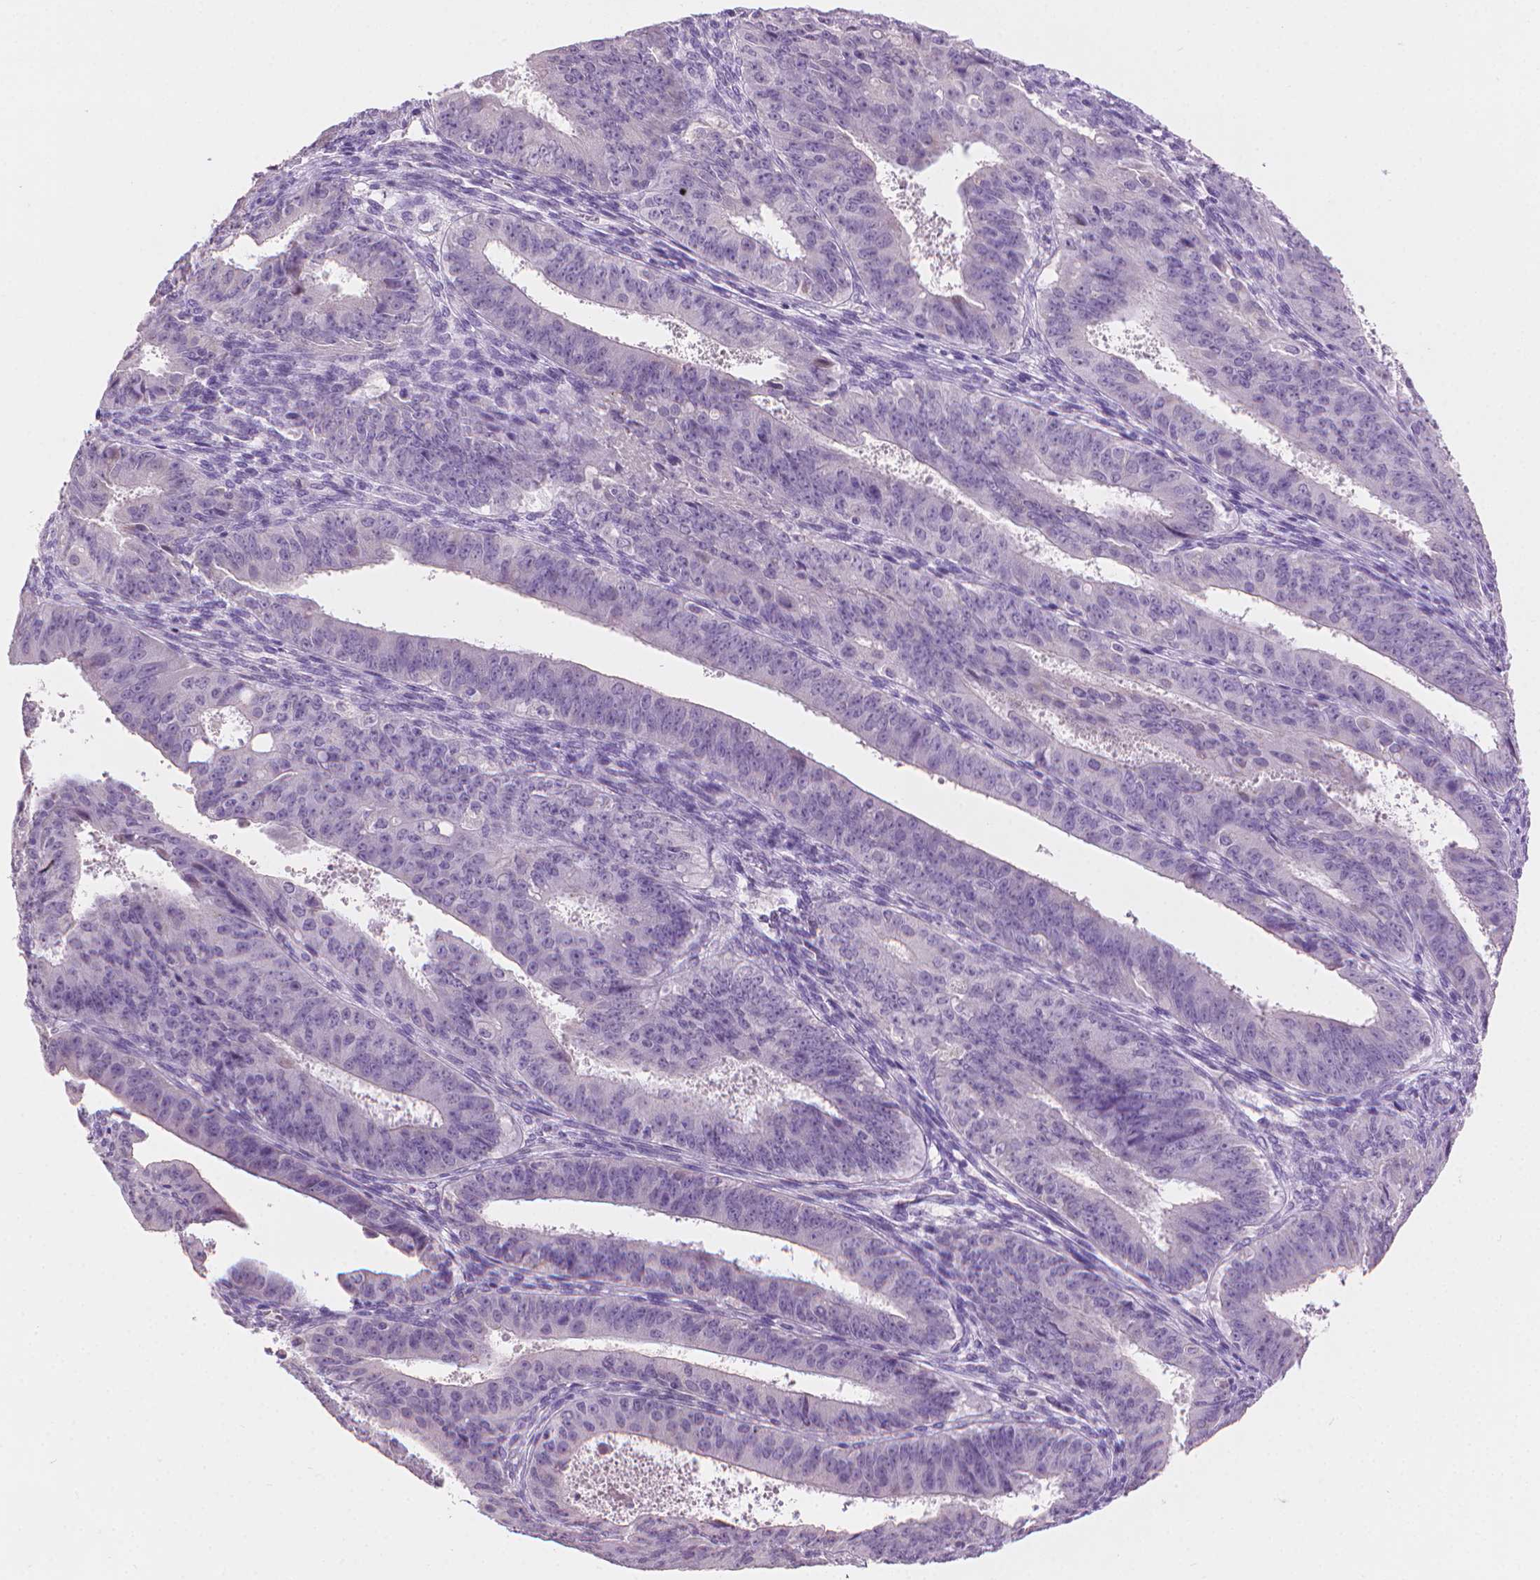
{"staining": {"intensity": "negative", "quantity": "none", "location": "none"}, "tissue": "ovarian cancer", "cell_type": "Tumor cells", "image_type": "cancer", "snomed": [{"axis": "morphology", "description": "Carcinoma, endometroid"}, {"axis": "topography", "description": "Ovary"}], "caption": "Human ovarian endometroid carcinoma stained for a protein using IHC demonstrates no expression in tumor cells.", "gene": "MLANA", "patient": {"sex": "female", "age": 42}}